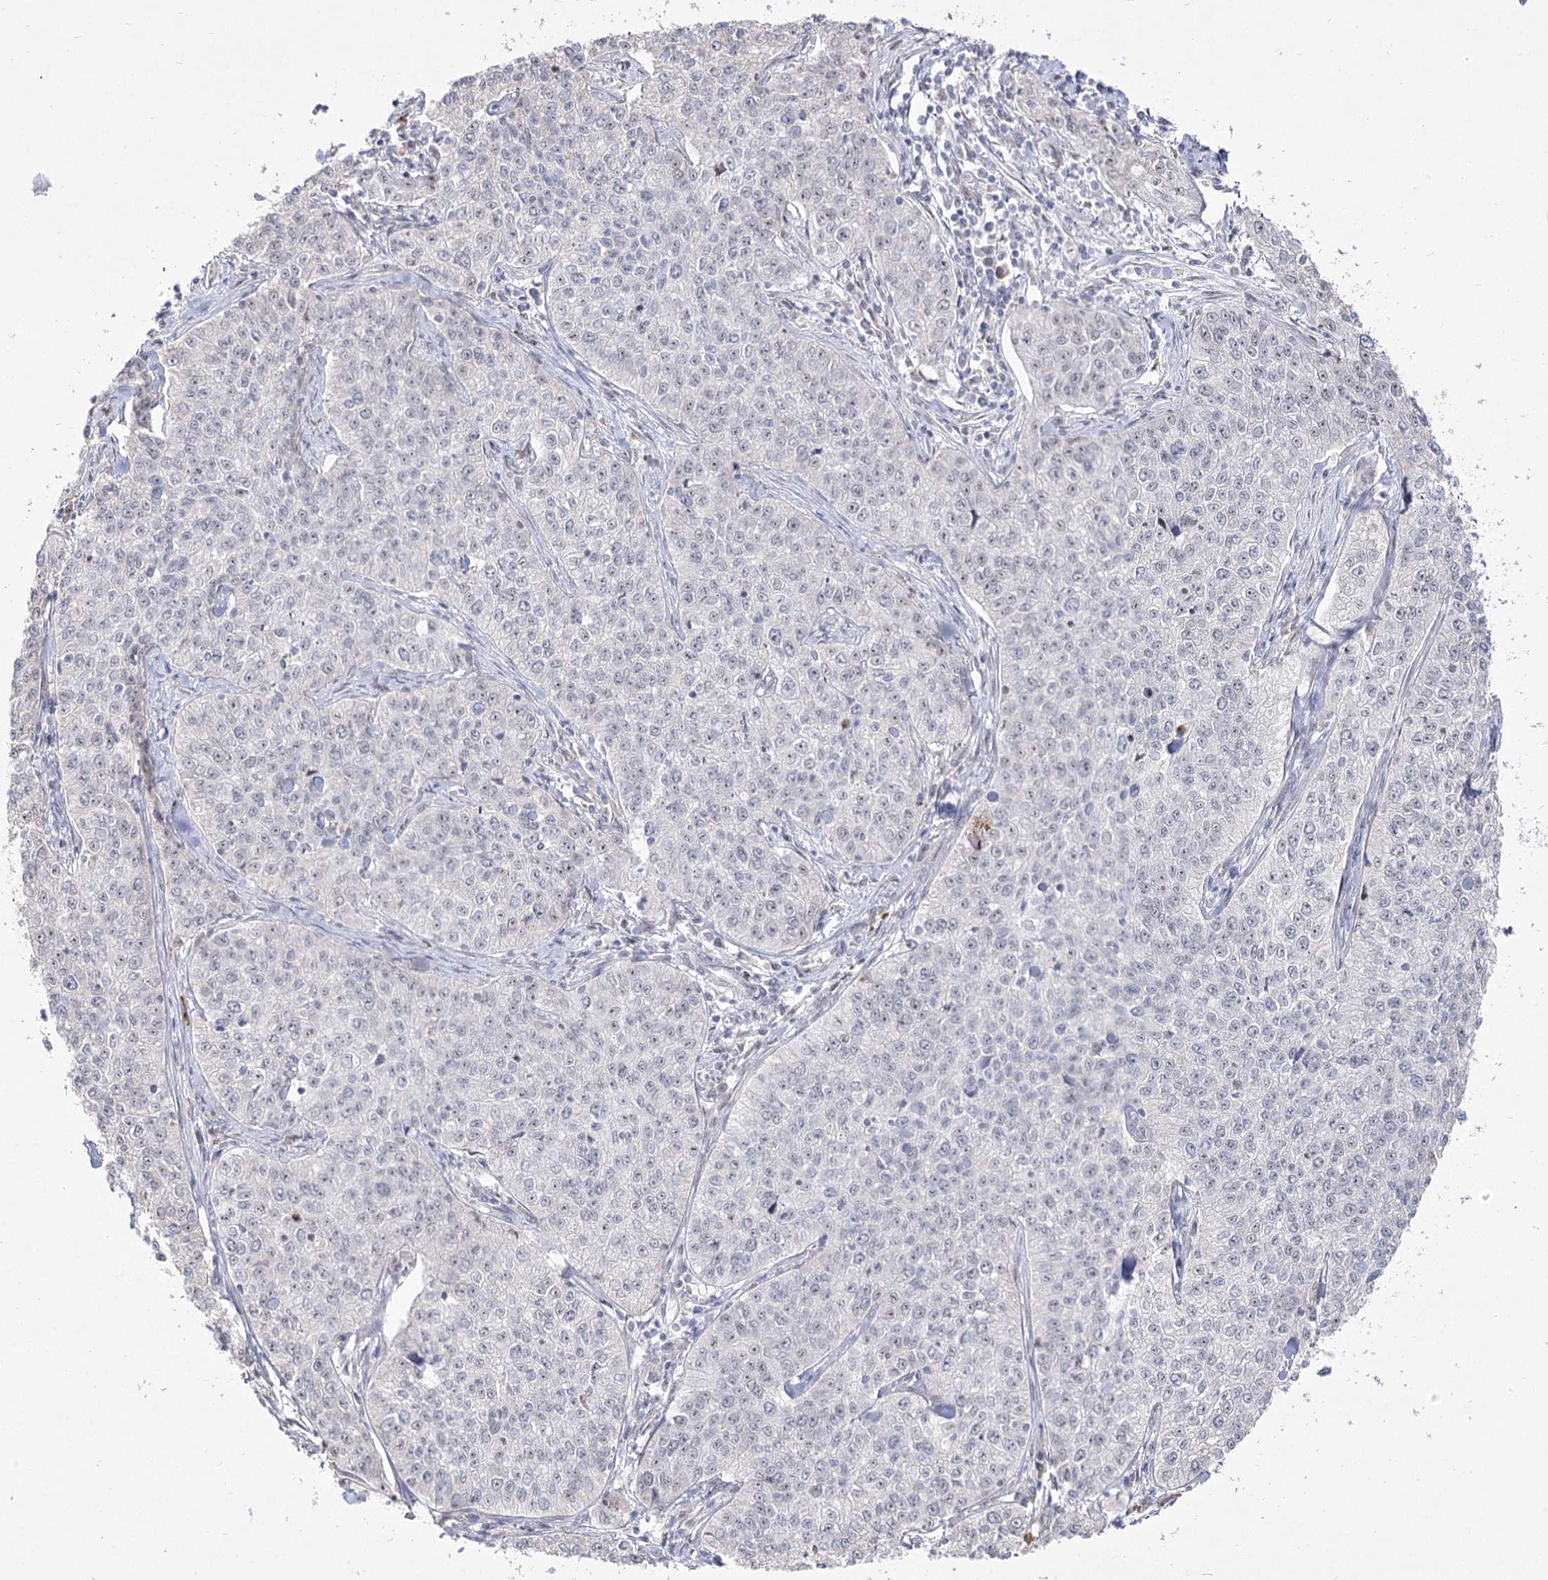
{"staining": {"intensity": "negative", "quantity": "none", "location": "none"}, "tissue": "cervical cancer", "cell_type": "Tumor cells", "image_type": "cancer", "snomed": [{"axis": "morphology", "description": "Squamous cell carcinoma, NOS"}, {"axis": "topography", "description": "Cervix"}], "caption": "Cervical cancer (squamous cell carcinoma) was stained to show a protein in brown. There is no significant expression in tumor cells.", "gene": "DDX50", "patient": {"sex": "female", "age": 35}}